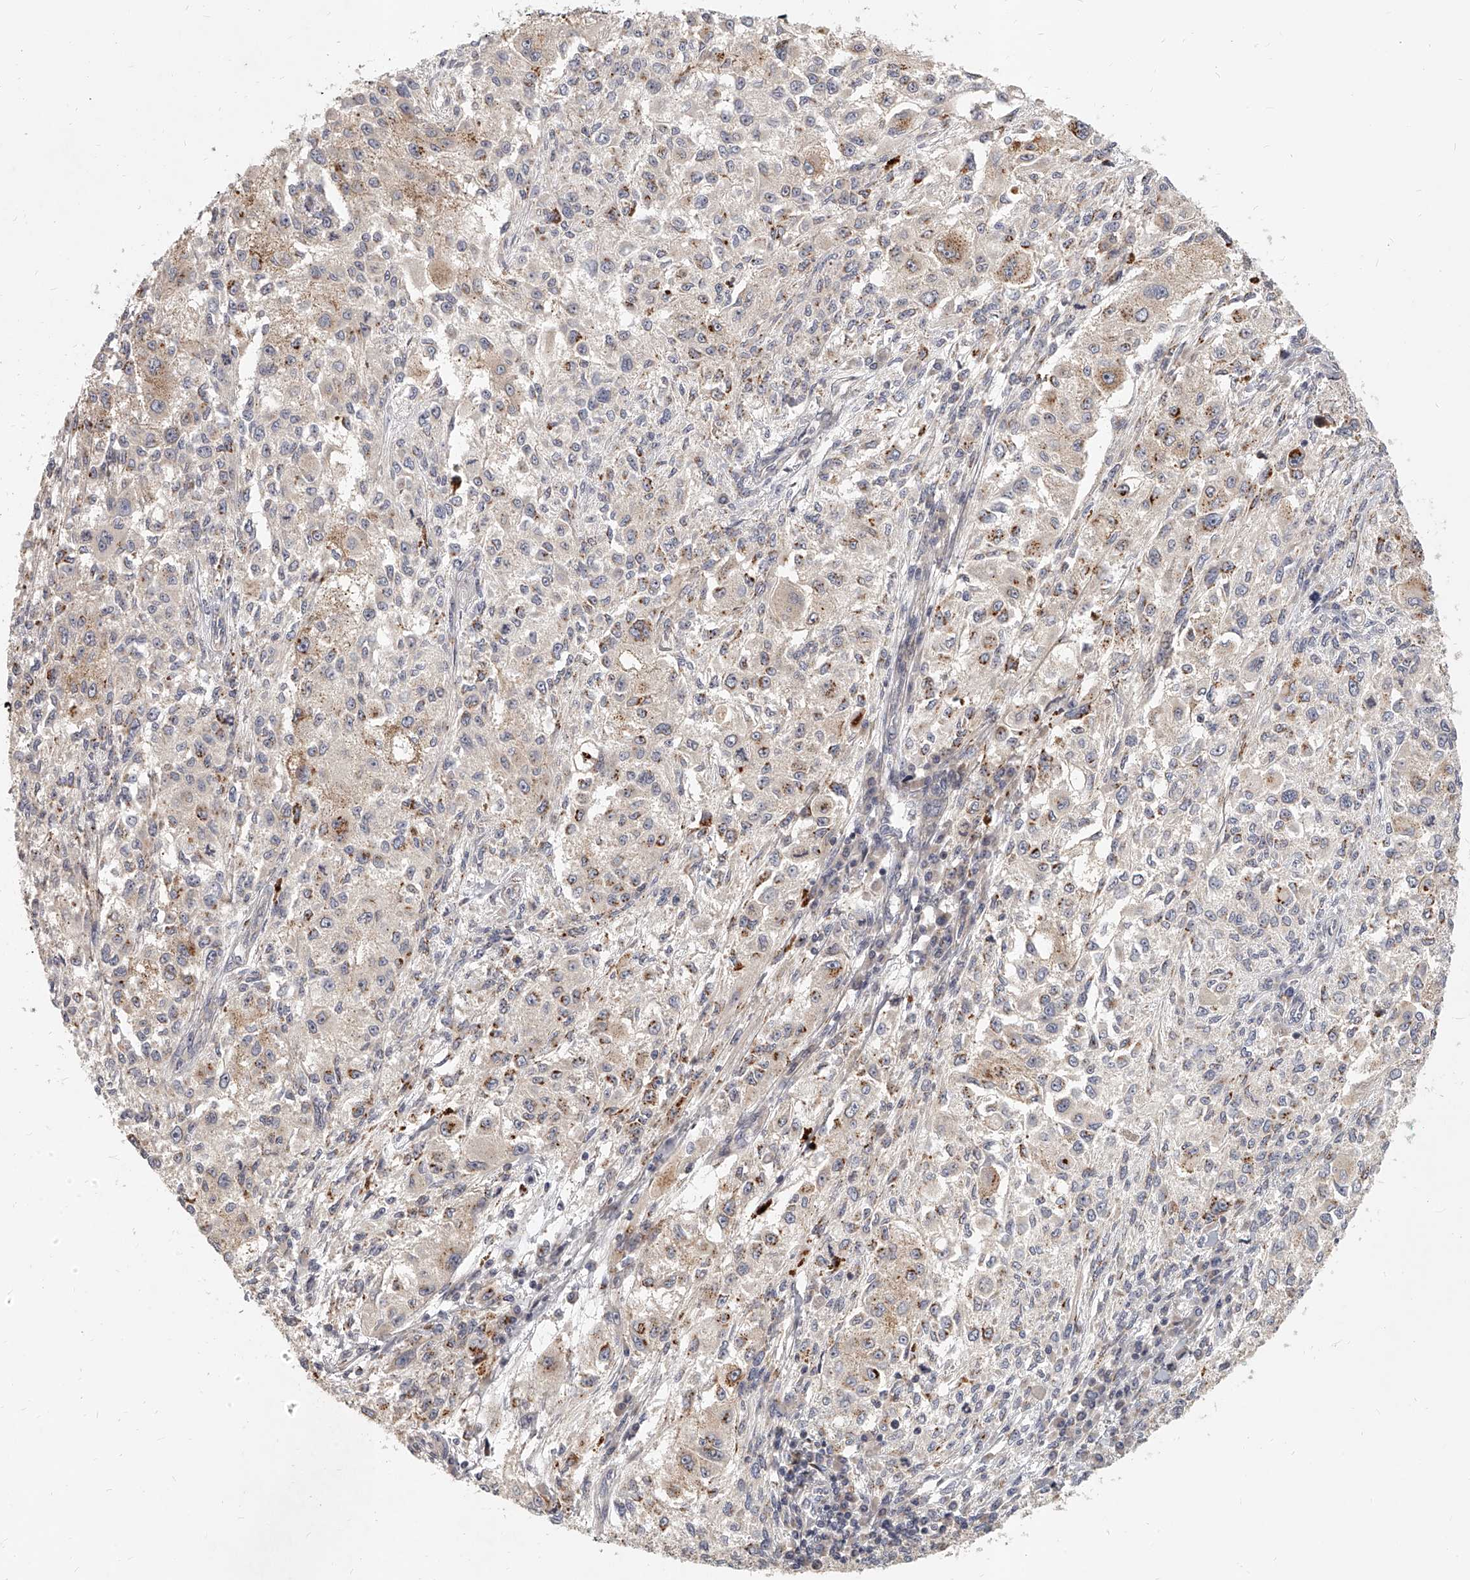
{"staining": {"intensity": "weak", "quantity": "<25%", "location": "cytoplasmic/membranous"}, "tissue": "melanoma", "cell_type": "Tumor cells", "image_type": "cancer", "snomed": [{"axis": "morphology", "description": "Necrosis, NOS"}, {"axis": "morphology", "description": "Malignant melanoma, NOS"}, {"axis": "topography", "description": "Skin"}], "caption": "Protein analysis of melanoma reveals no significant staining in tumor cells.", "gene": "SLC37A1", "patient": {"sex": "female", "age": 87}}